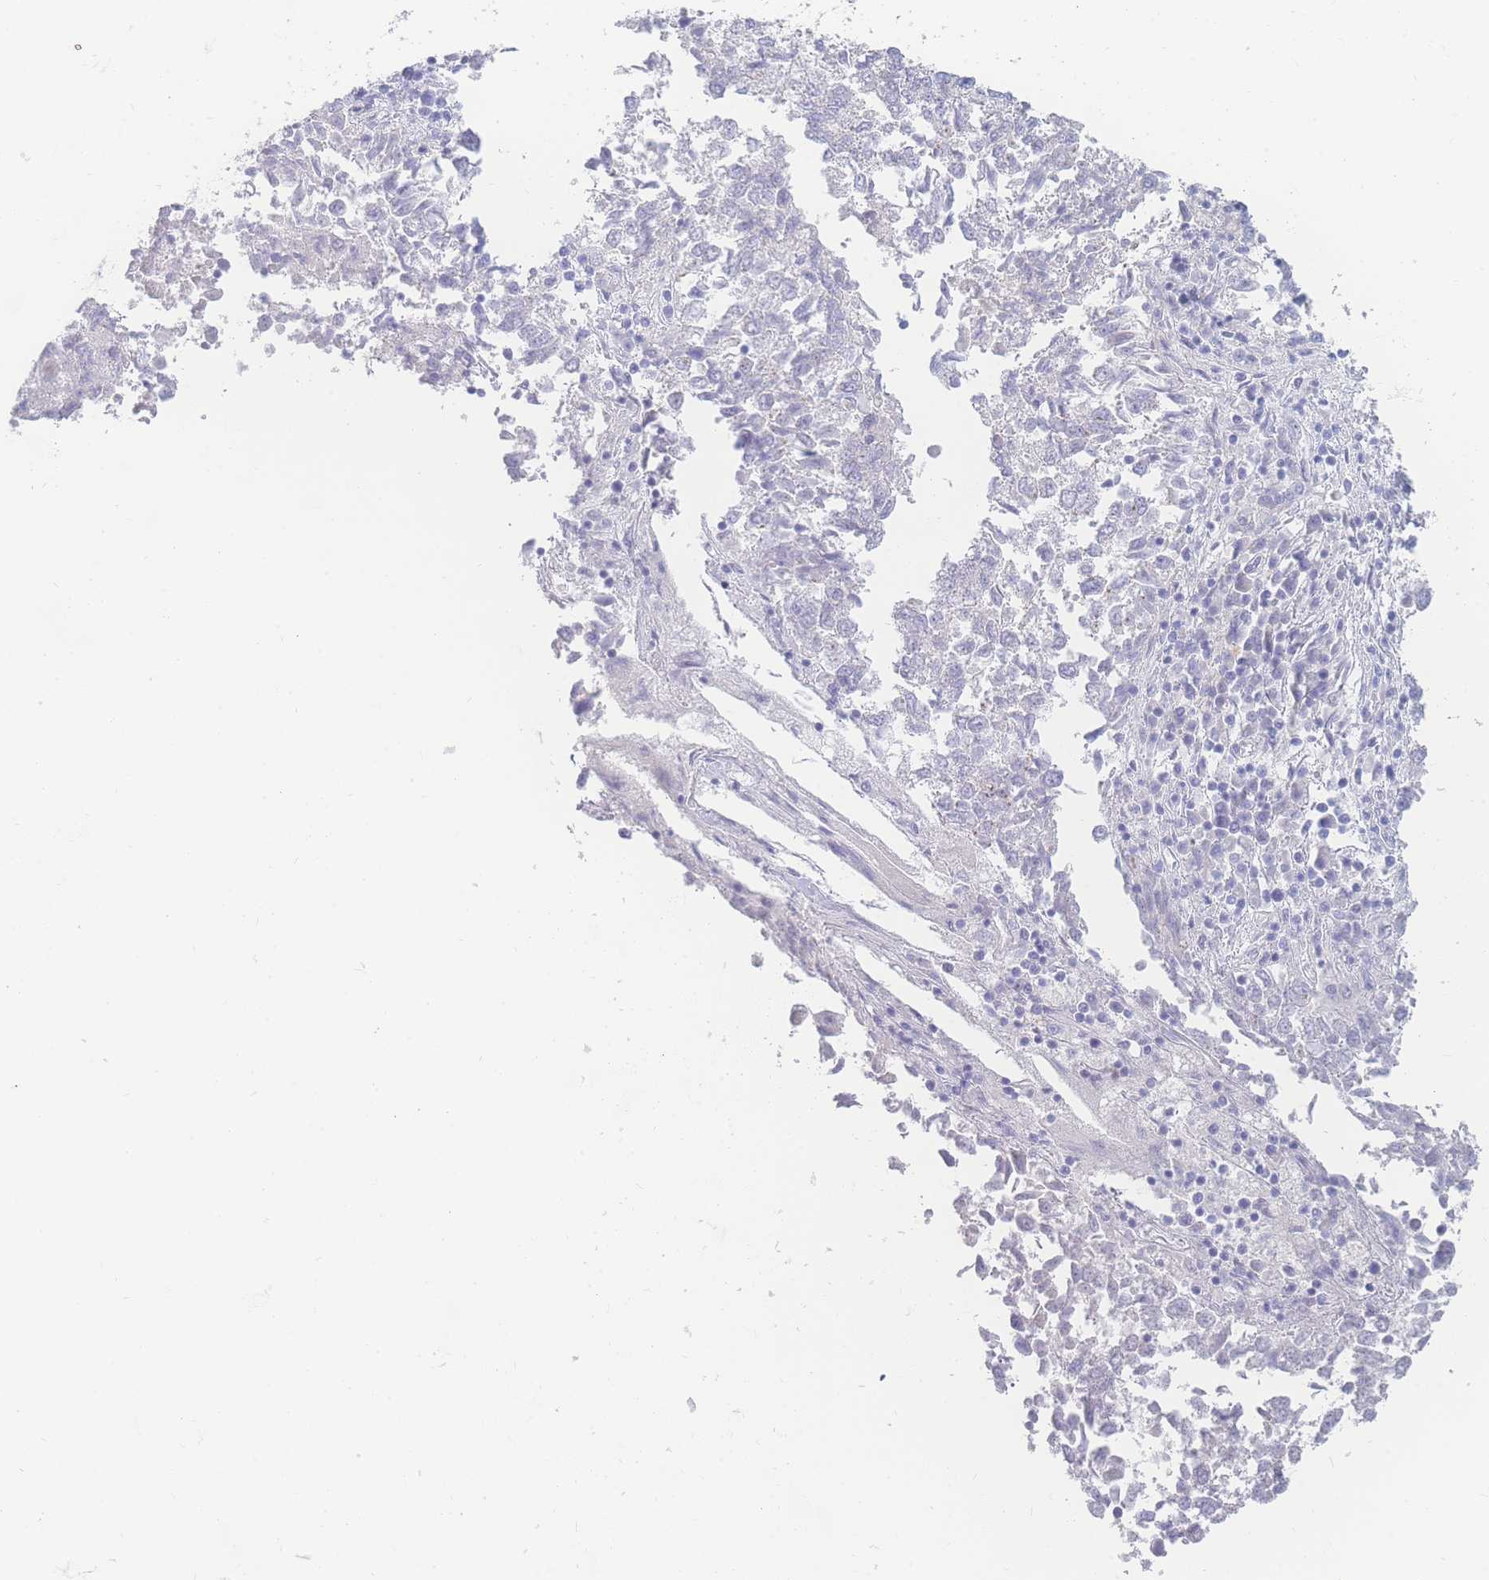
{"staining": {"intensity": "negative", "quantity": "none", "location": "none"}, "tissue": "lung cancer", "cell_type": "Tumor cells", "image_type": "cancer", "snomed": [{"axis": "morphology", "description": "Squamous cell carcinoma, NOS"}, {"axis": "topography", "description": "Lung"}], "caption": "Squamous cell carcinoma (lung) was stained to show a protein in brown. There is no significant expression in tumor cells. (DAB (3,3'-diaminobenzidine) immunohistochemistry (IHC) visualized using brightfield microscopy, high magnification).", "gene": "PRSS22", "patient": {"sex": "male", "age": 73}}